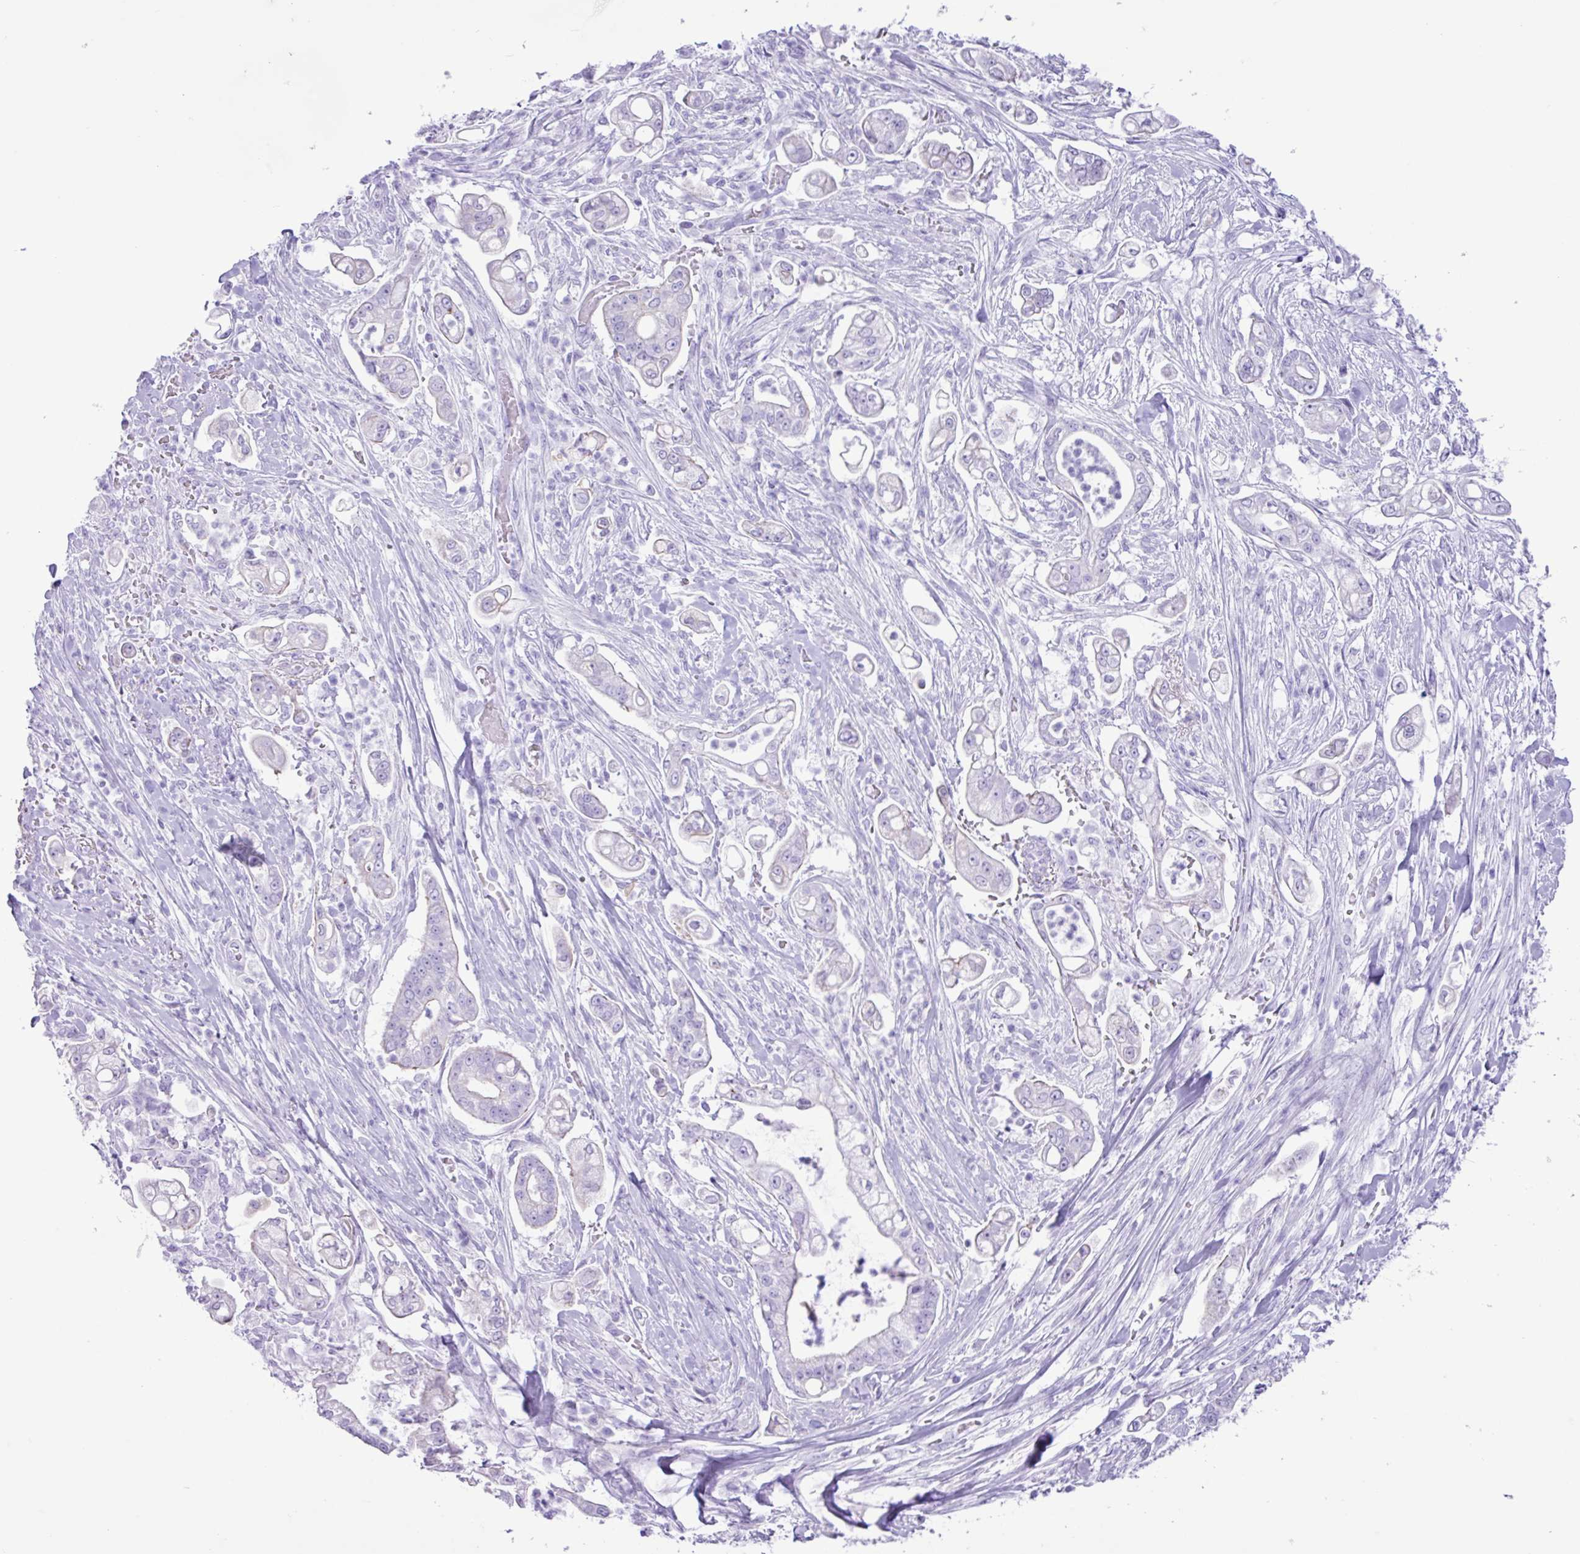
{"staining": {"intensity": "negative", "quantity": "none", "location": "none"}, "tissue": "pancreatic cancer", "cell_type": "Tumor cells", "image_type": "cancer", "snomed": [{"axis": "morphology", "description": "Adenocarcinoma, NOS"}, {"axis": "topography", "description": "Pancreas"}], "caption": "Pancreatic adenocarcinoma stained for a protein using IHC displays no expression tumor cells.", "gene": "CKMT2", "patient": {"sex": "female", "age": 69}}